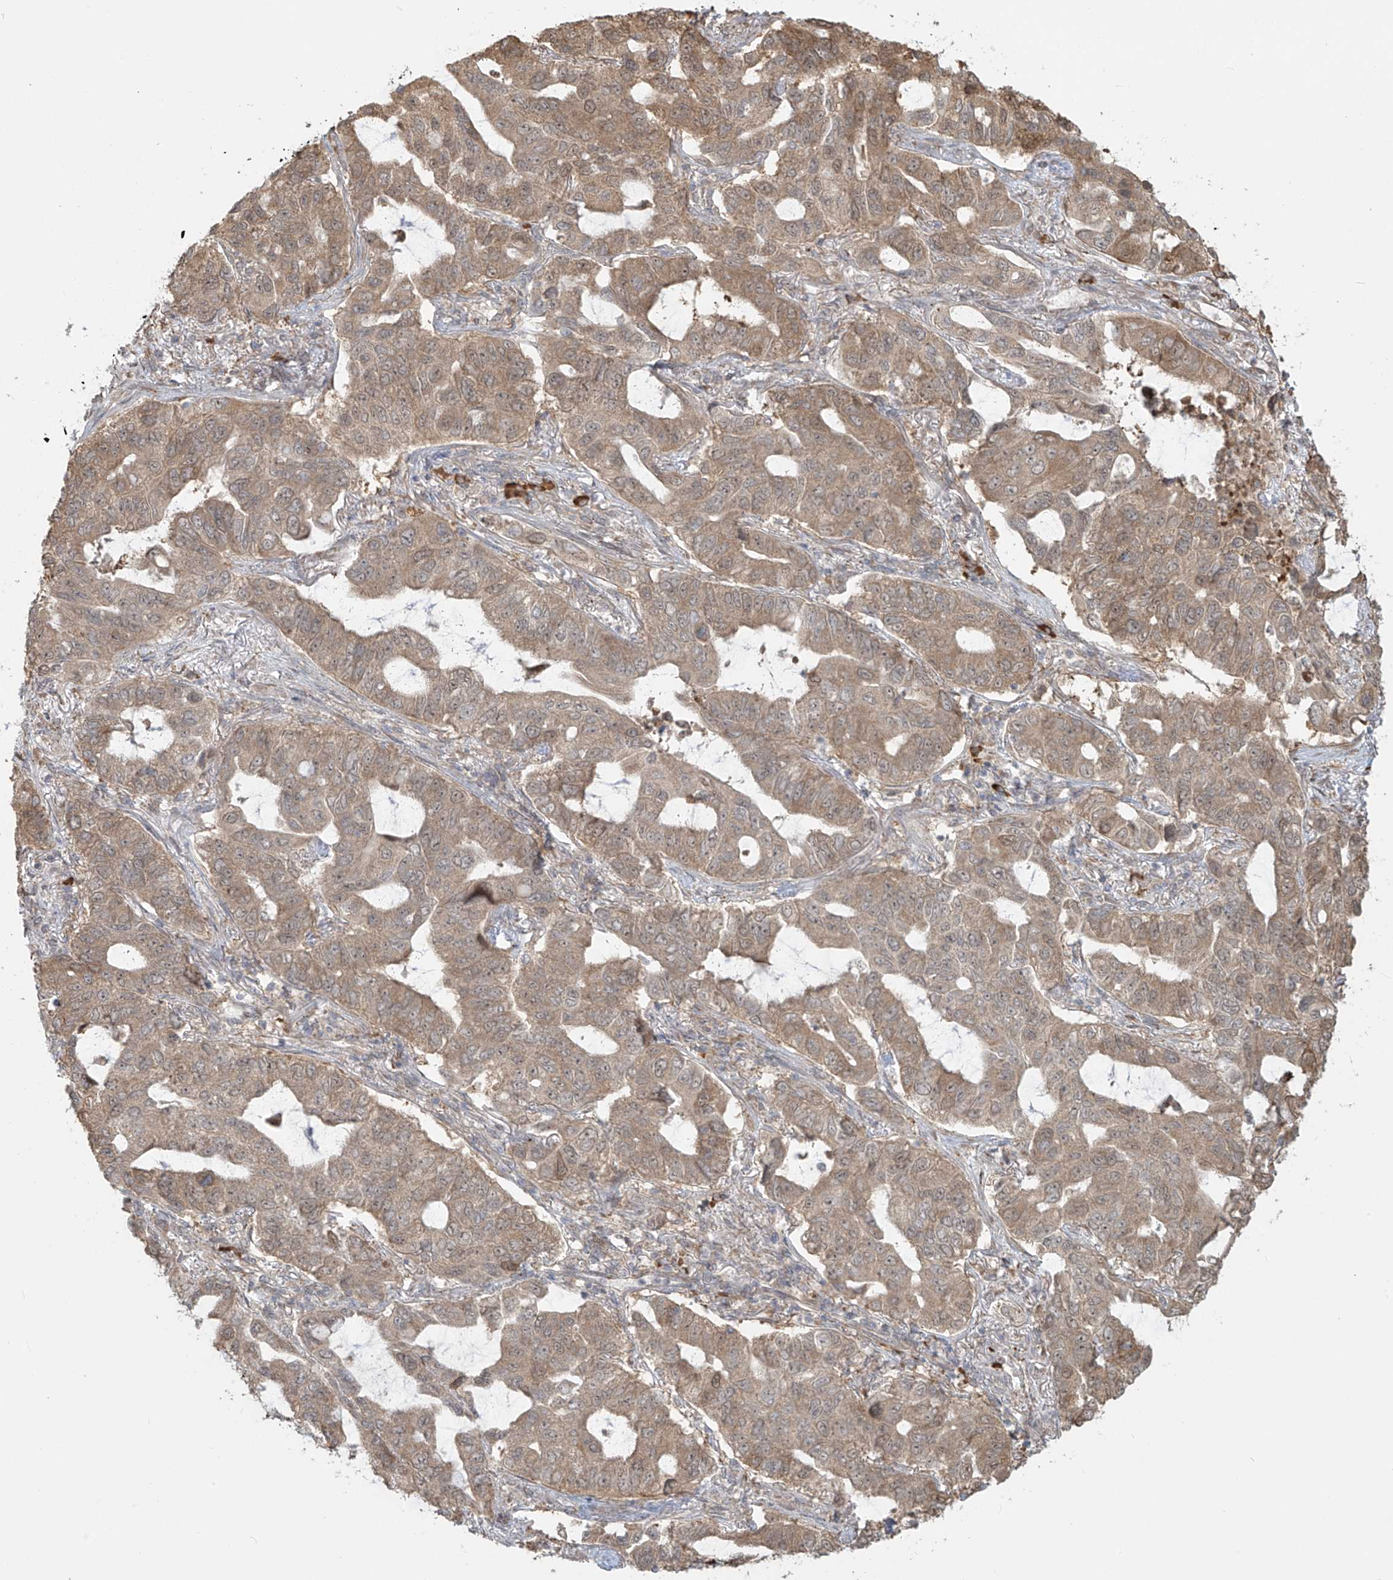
{"staining": {"intensity": "moderate", "quantity": ">75%", "location": "cytoplasmic/membranous"}, "tissue": "lung cancer", "cell_type": "Tumor cells", "image_type": "cancer", "snomed": [{"axis": "morphology", "description": "Adenocarcinoma, NOS"}, {"axis": "topography", "description": "Lung"}], "caption": "A medium amount of moderate cytoplasmic/membranous staining is appreciated in about >75% of tumor cells in lung adenocarcinoma tissue.", "gene": "PLEKHM3", "patient": {"sex": "male", "age": 64}}